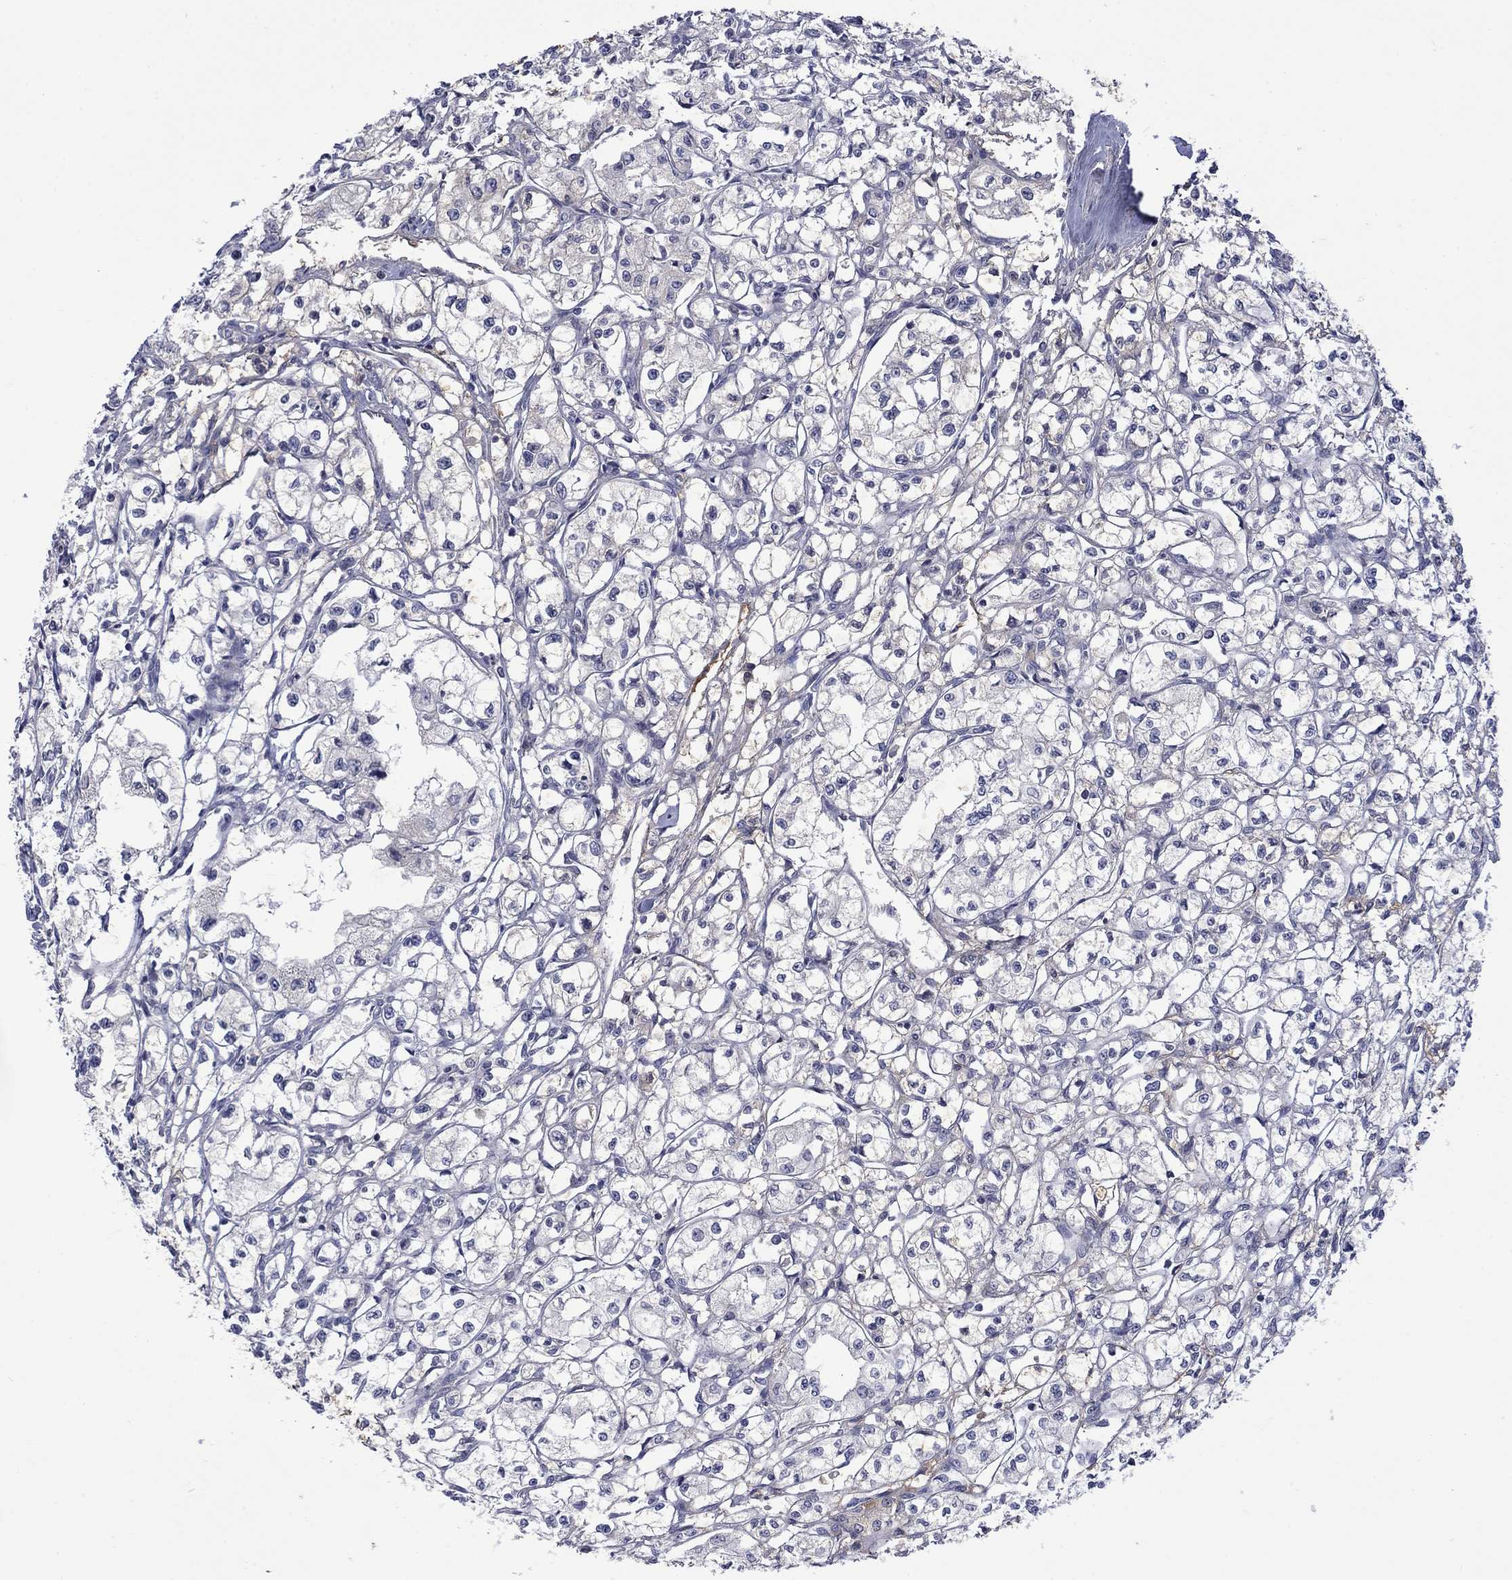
{"staining": {"intensity": "negative", "quantity": "none", "location": "none"}, "tissue": "renal cancer", "cell_type": "Tumor cells", "image_type": "cancer", "snomed": [{"axis": "morphology", "description": "Adenocarcinoma, NOS"}, {"axis": "topography", "description": "Kidney"}], "caption": "Protein analysis of adenocarcinoma (renal) reveals no significant staining in tumor cells.", "gene": "NSMF", "patient": {"sex": "male", "age": 56}}